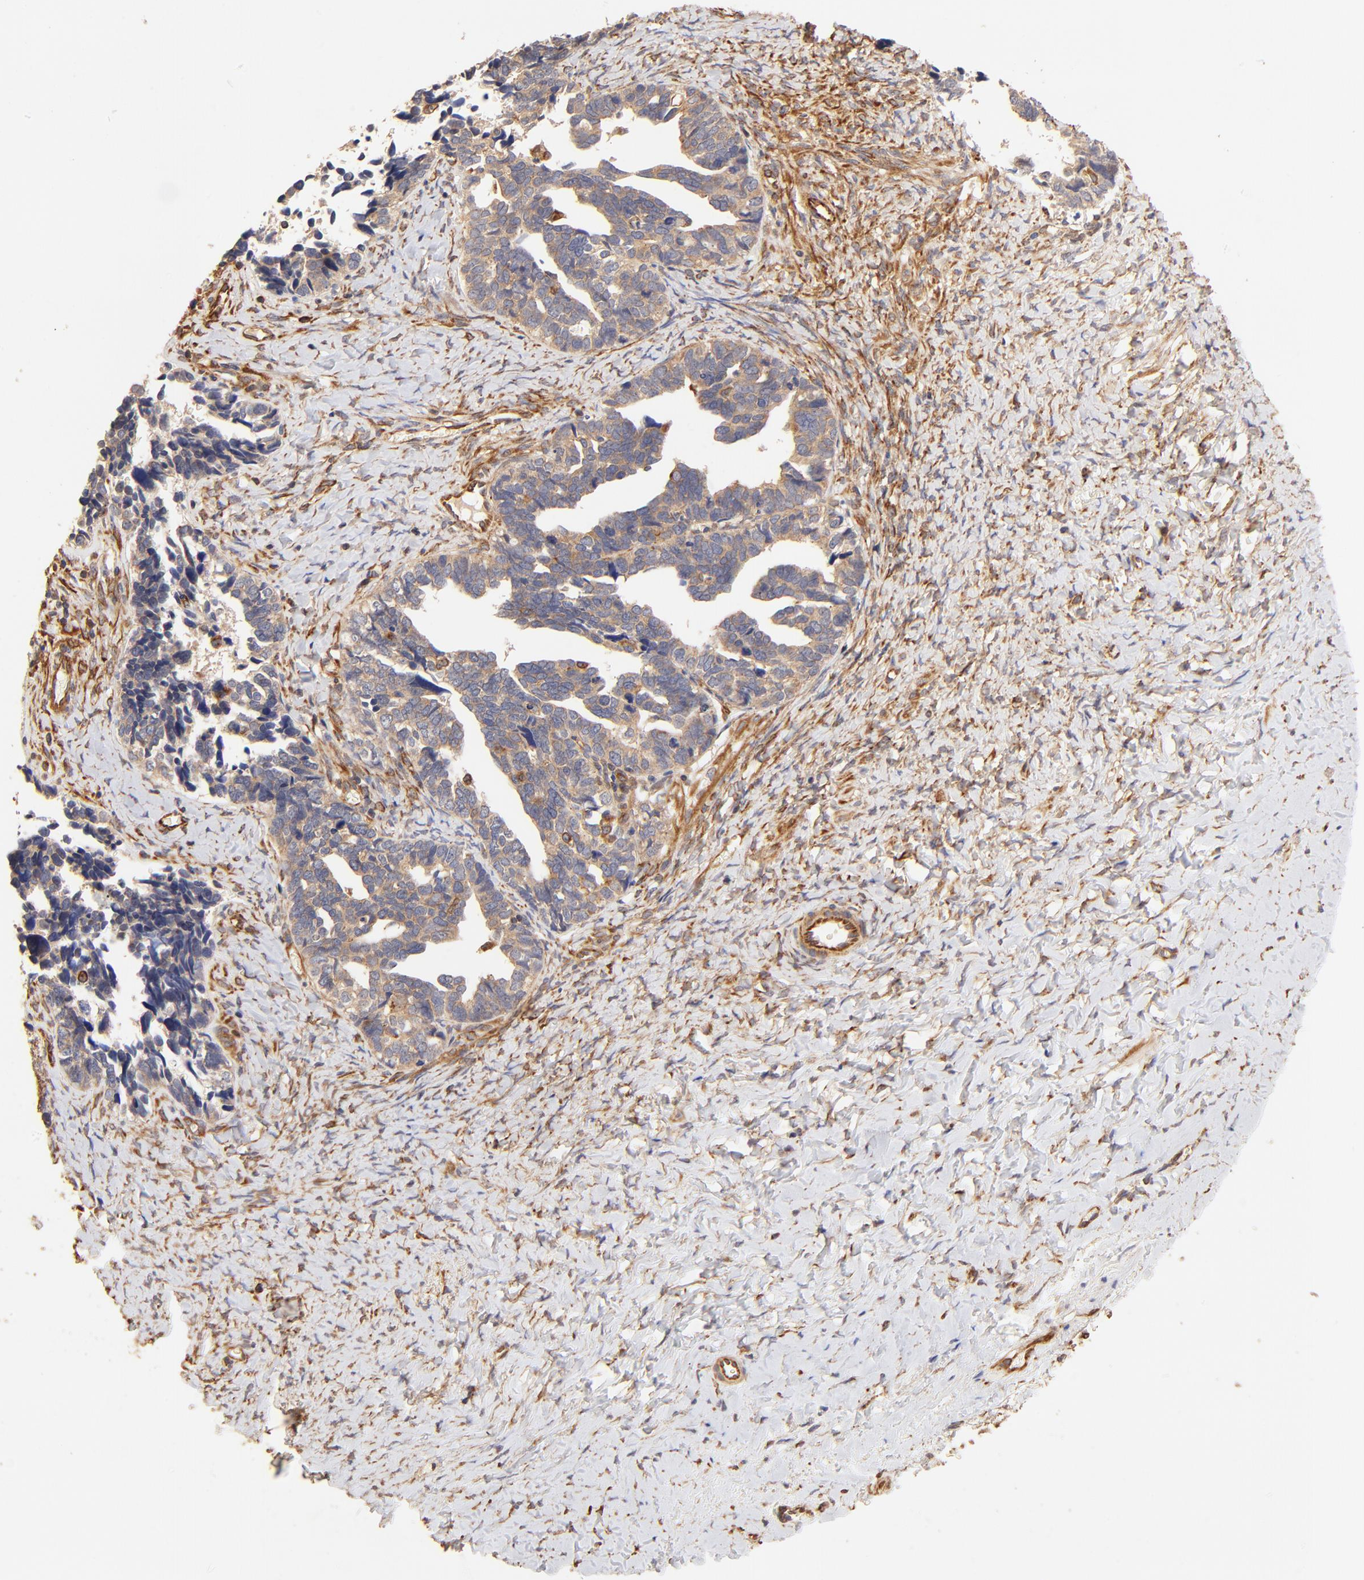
{"staining": {"intensity": "weak", "quantity": ">75%", "location": "cytoplasmic/membranous"}, "tissue": "ovarian cancer", "cell_type": "Tumor cells", "image_type": "cancer", "snomed": [{"axis": "morphology", "description": "Cystadenocarcinoma, serous, NOS"}, {"axis": "topography", "description": "Ovary"}], "caption": "Immunohistochemistry (IHC) histopathology image of ovarian cancer (serous cystadenocarcinoma) stained for a protein (brown), which exhibits low levels of weak cytoplasmic/membranous expression in about >75% of tumor cells.", "gene": "TNFAIP3", "patient": {"sex": "female", "age": 77}}